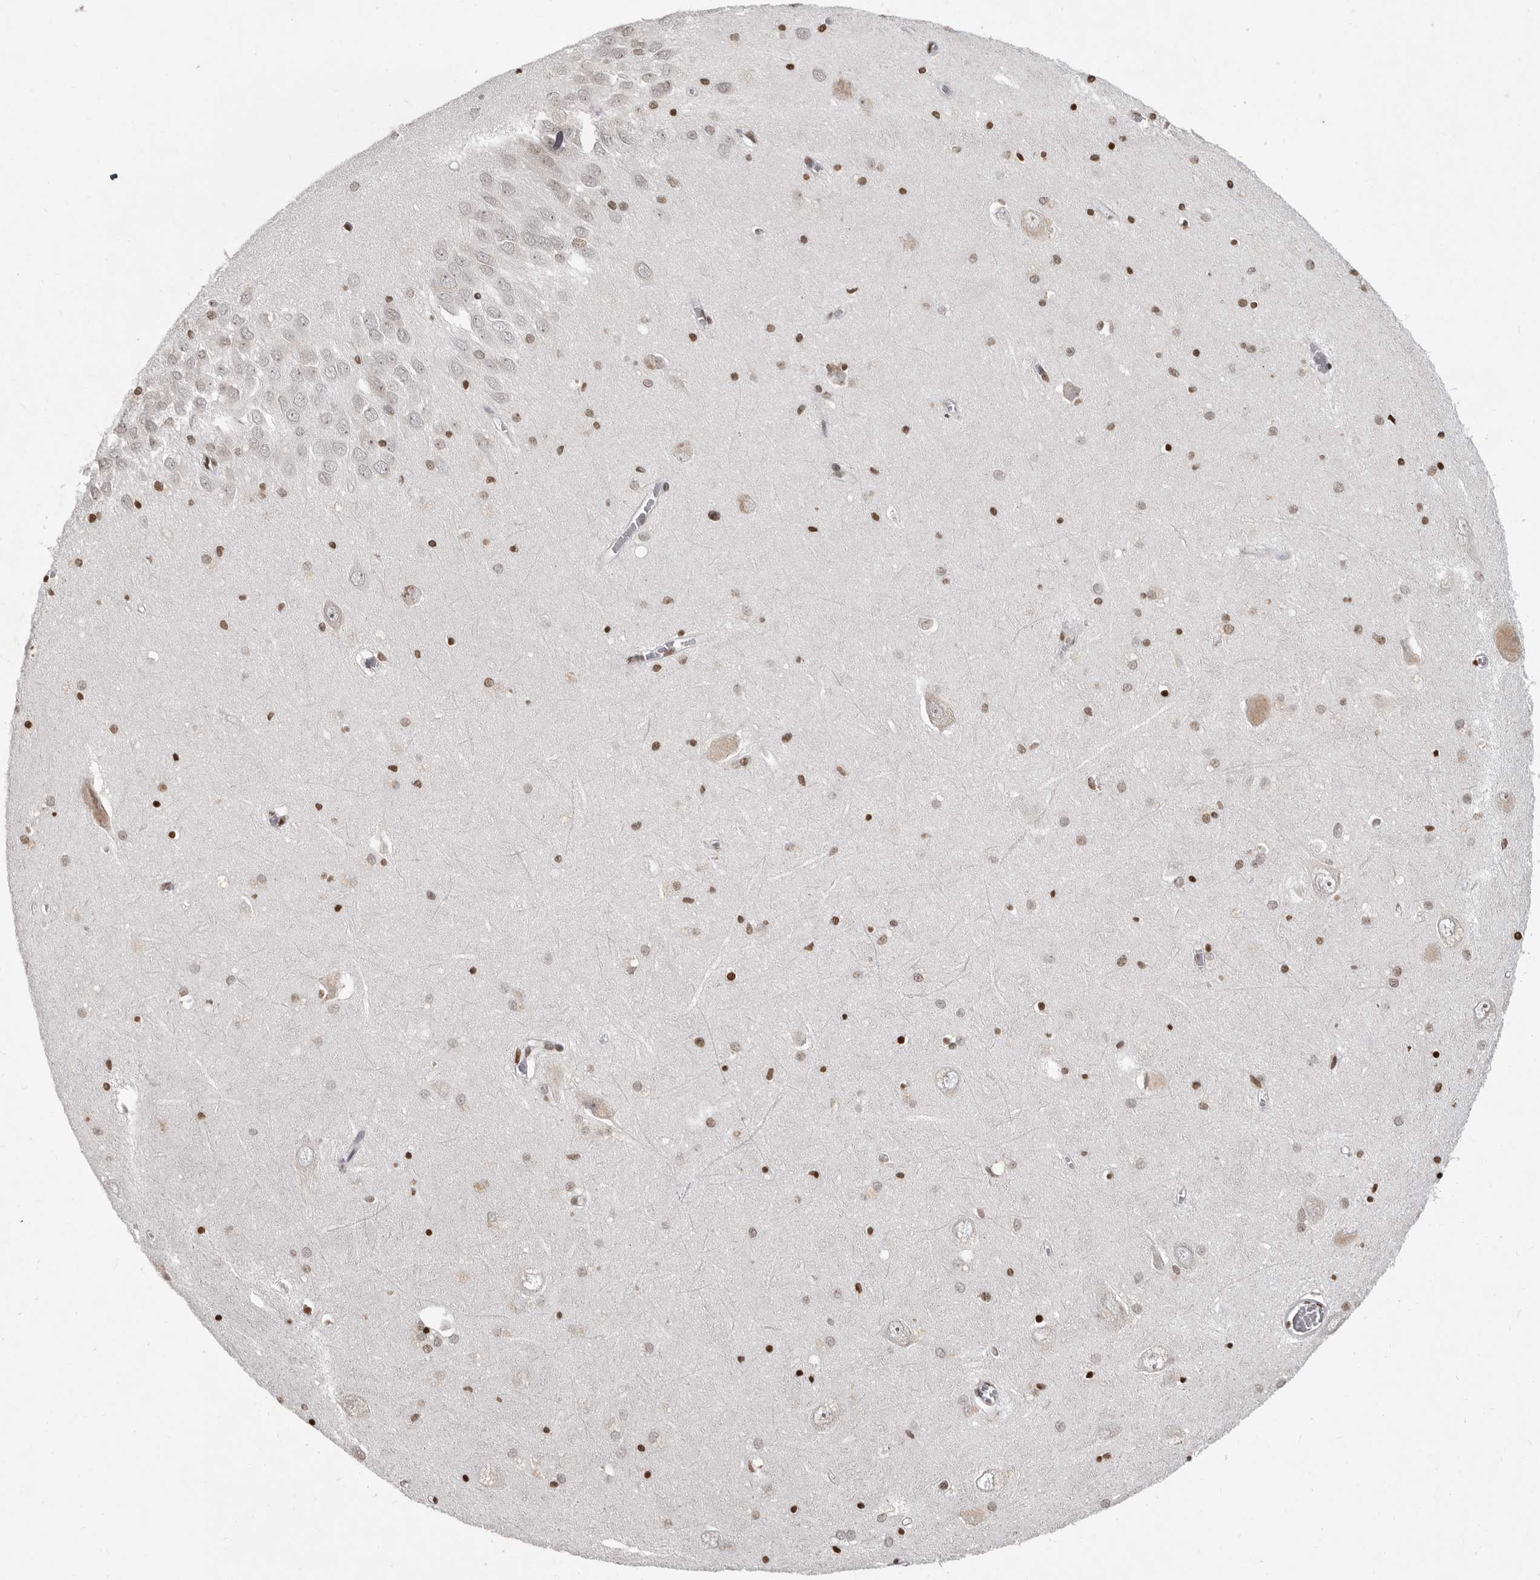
{"staining": {"intensity": "strong", "quantity": "25%-75%", "location": "nuclear"}, "tissue": "hippocampus", "cell_type": "Glial cells", "image_type": "normal", "snomed": [{"axis": "morphology", "description": "Normal tissue, NOS"}, {"axis": "topography", "description": "Hippocampus"}], "caption": "Glial cells demonstrate high levels of strong nuclear staining in approximately 25%-75% of cells in normal hippocampus.", "gene": "WDR45", "patient": {"sex": "male", "age": 70}}